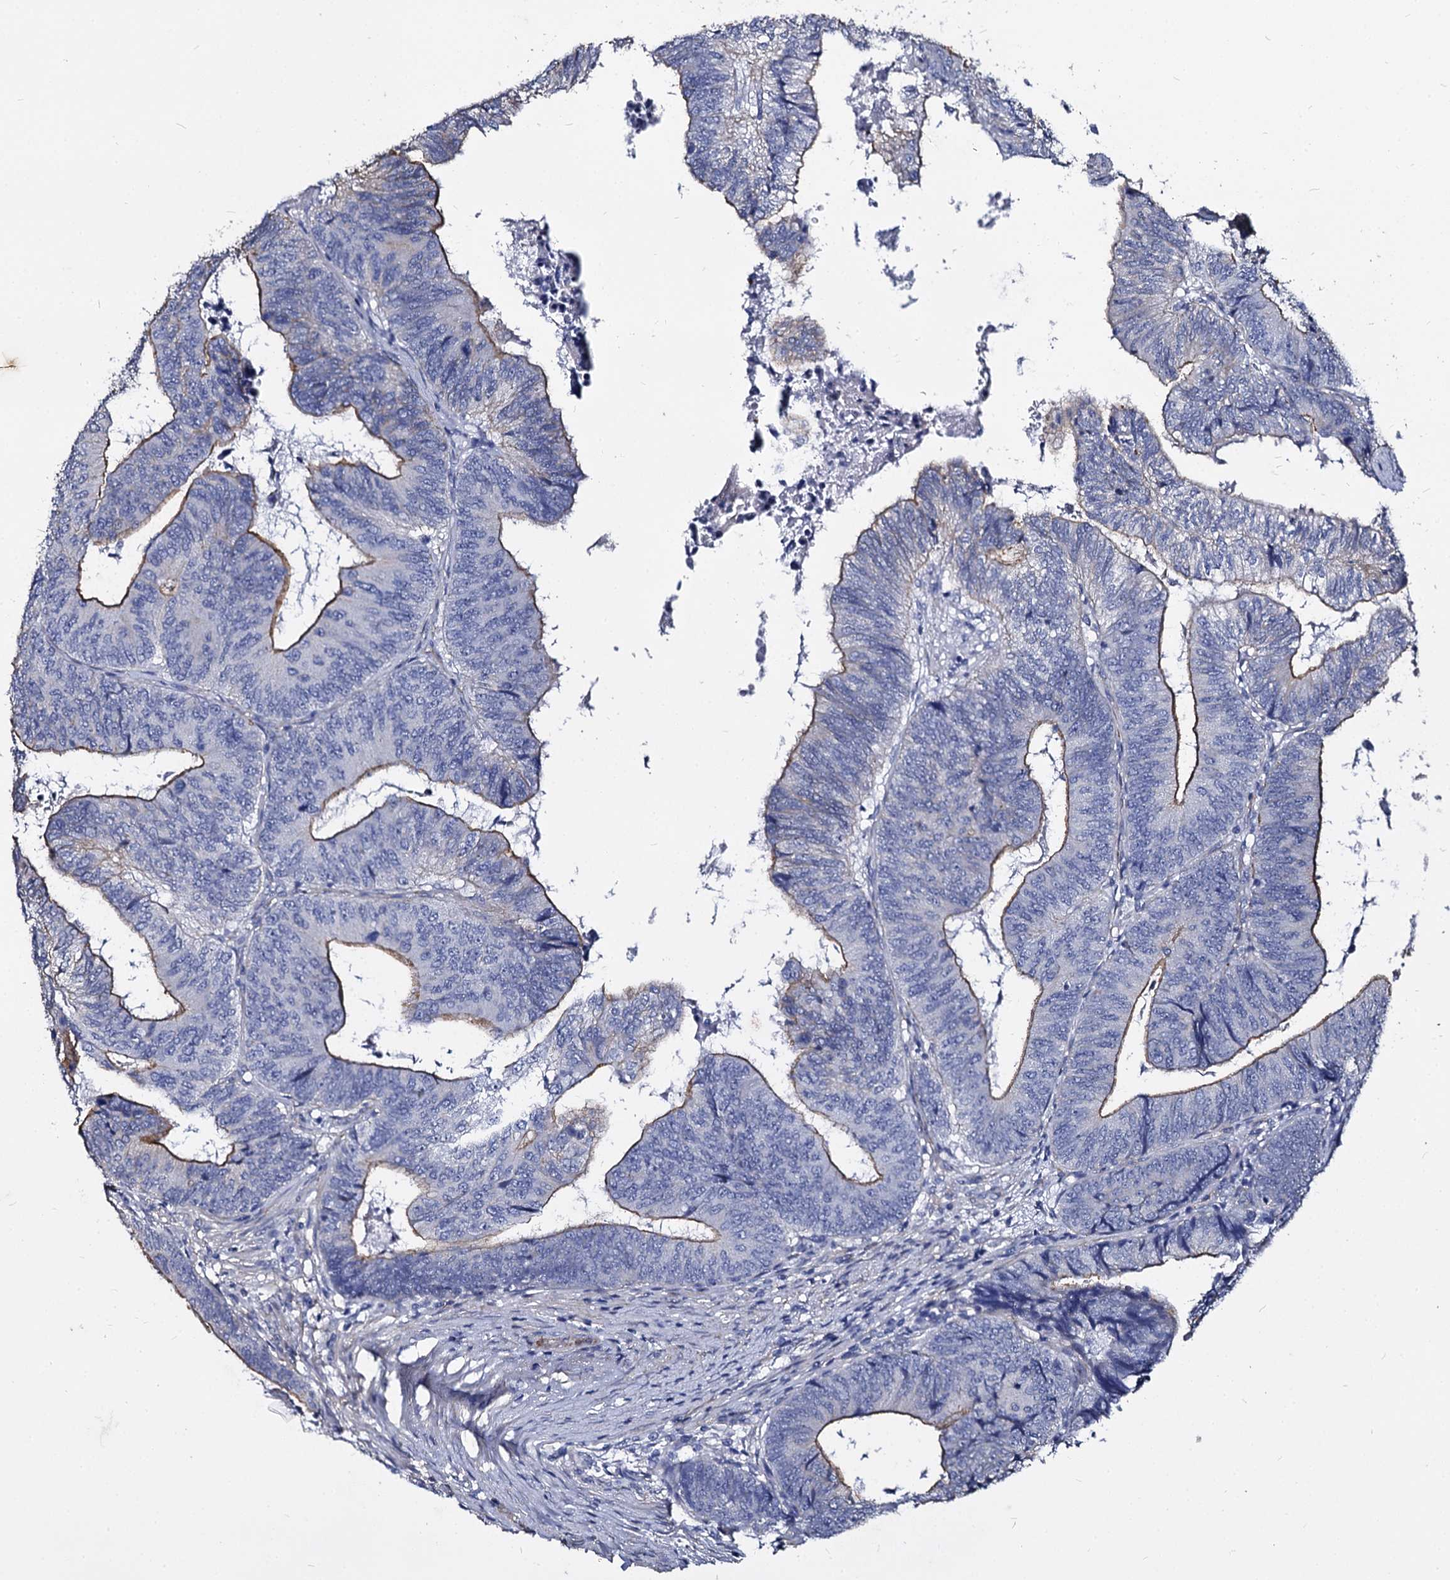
{"staining": {"intensity": "moderate", "quantity": "25%-75%", "location": "cytoplasmic/membranous"}, "tissue": "colorectal cancer", "cell_type": "Tumor cells", "image_type": "cancer", "snomed": [{"axis": "morphology", "description": "Adenocarcinoma, NOS"}, {"axis": "topography", "description": "Colon"}], "caption": "Adenocarcinoma (colorectal) tissue reveals moderate cytoplasmic/membranous expression in approximately 25%-75% of tumor cells", "gene": "CBFB", "patient": {"sex": "female", "age": 67}}